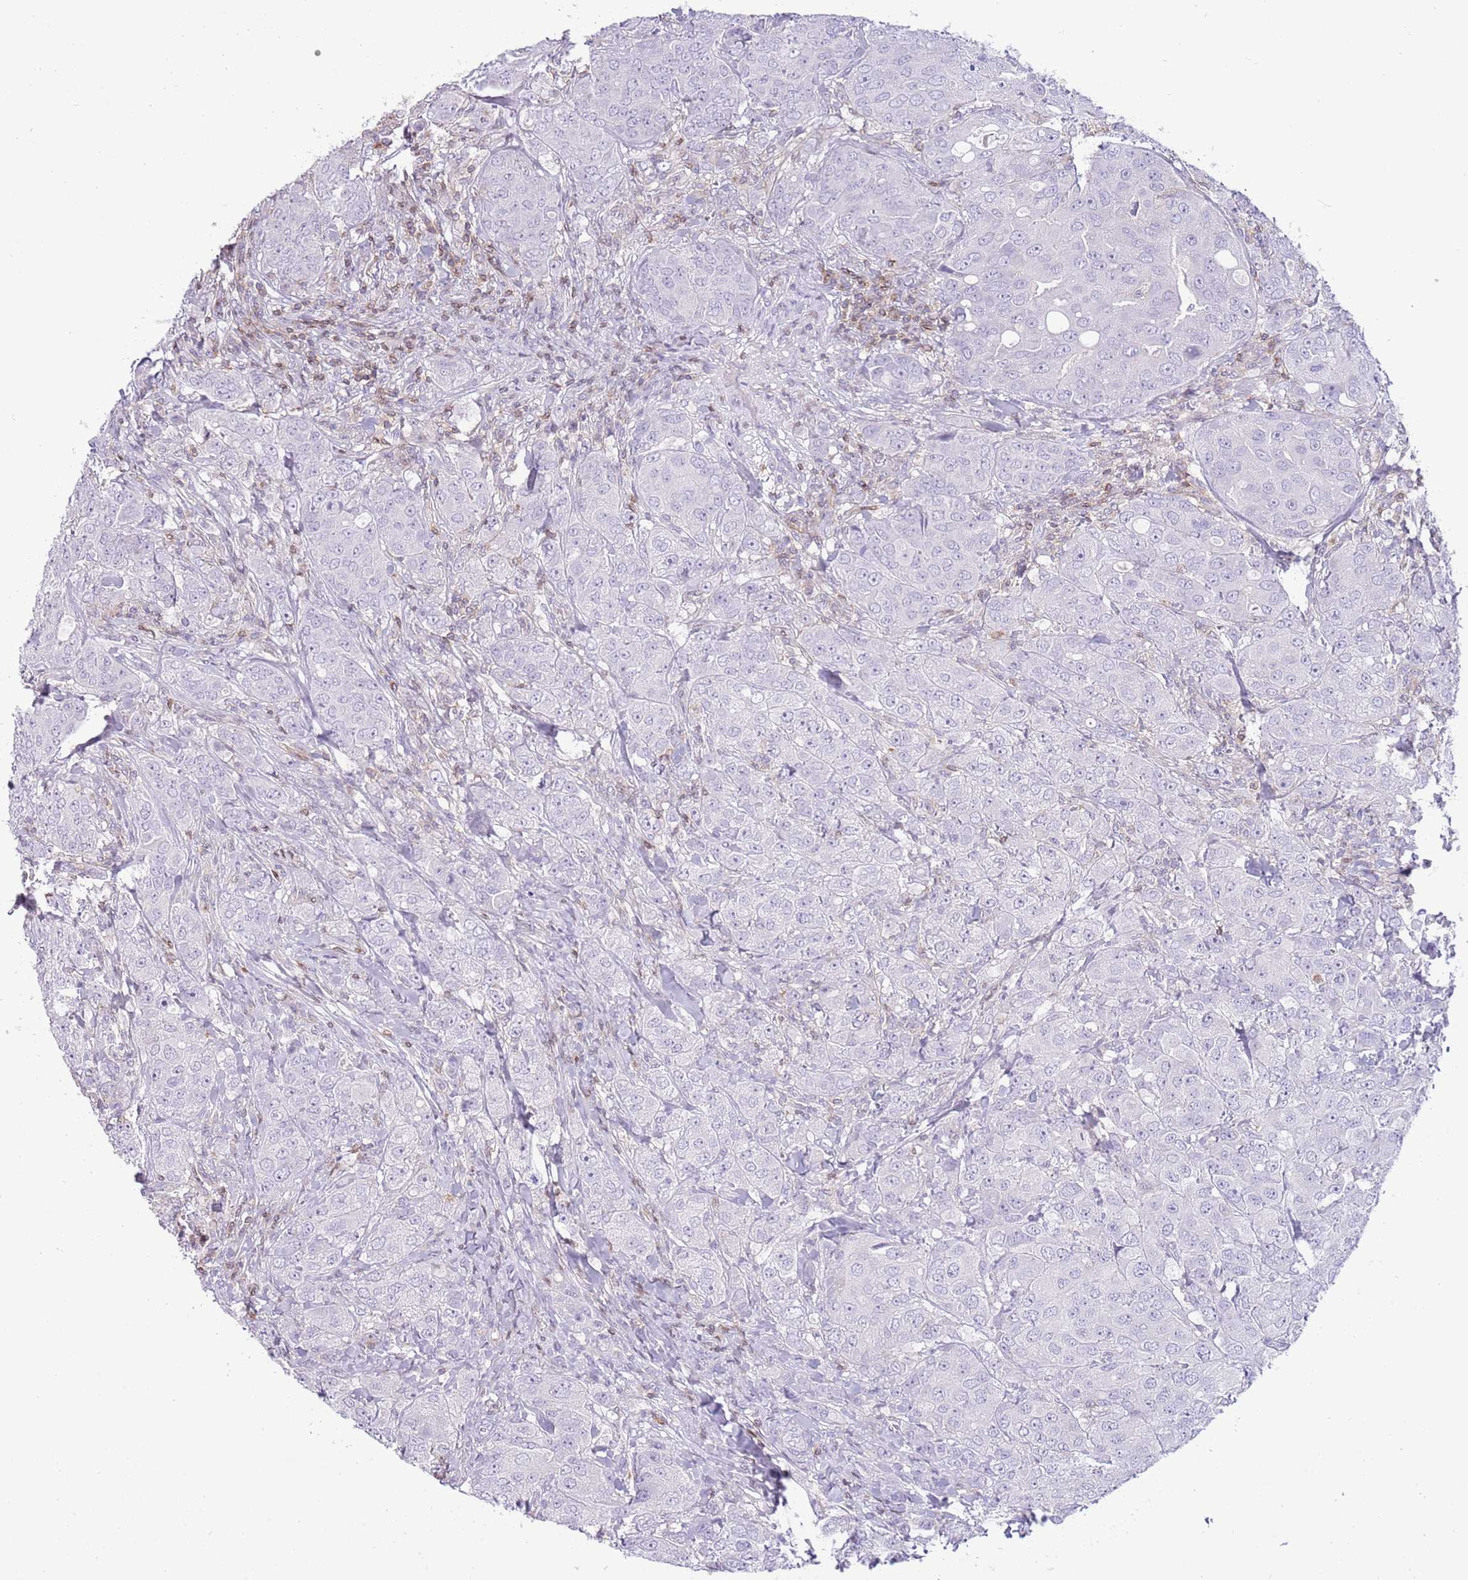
{"staining": {"intensity": "negative", "quantity": "none", "location": "none"}, "tissue": "breast cancer", "cell_type": "Tumor cells", "image_type": "cancer", "snomed": [{"axis": "morphology", "description": "Duct carcinoma"}, {"axis": "topography", "description": "Breast"}], "caption": "The micrograph demonstrates no significant expression in tumor cells of breast cancer. (DAB (3,3'-diaminobenzidine) IHC visualized using brightfield microscopy, high magnification).", "gene": "OR4Q3", "patient": {"sex": "female", "age": 43}}